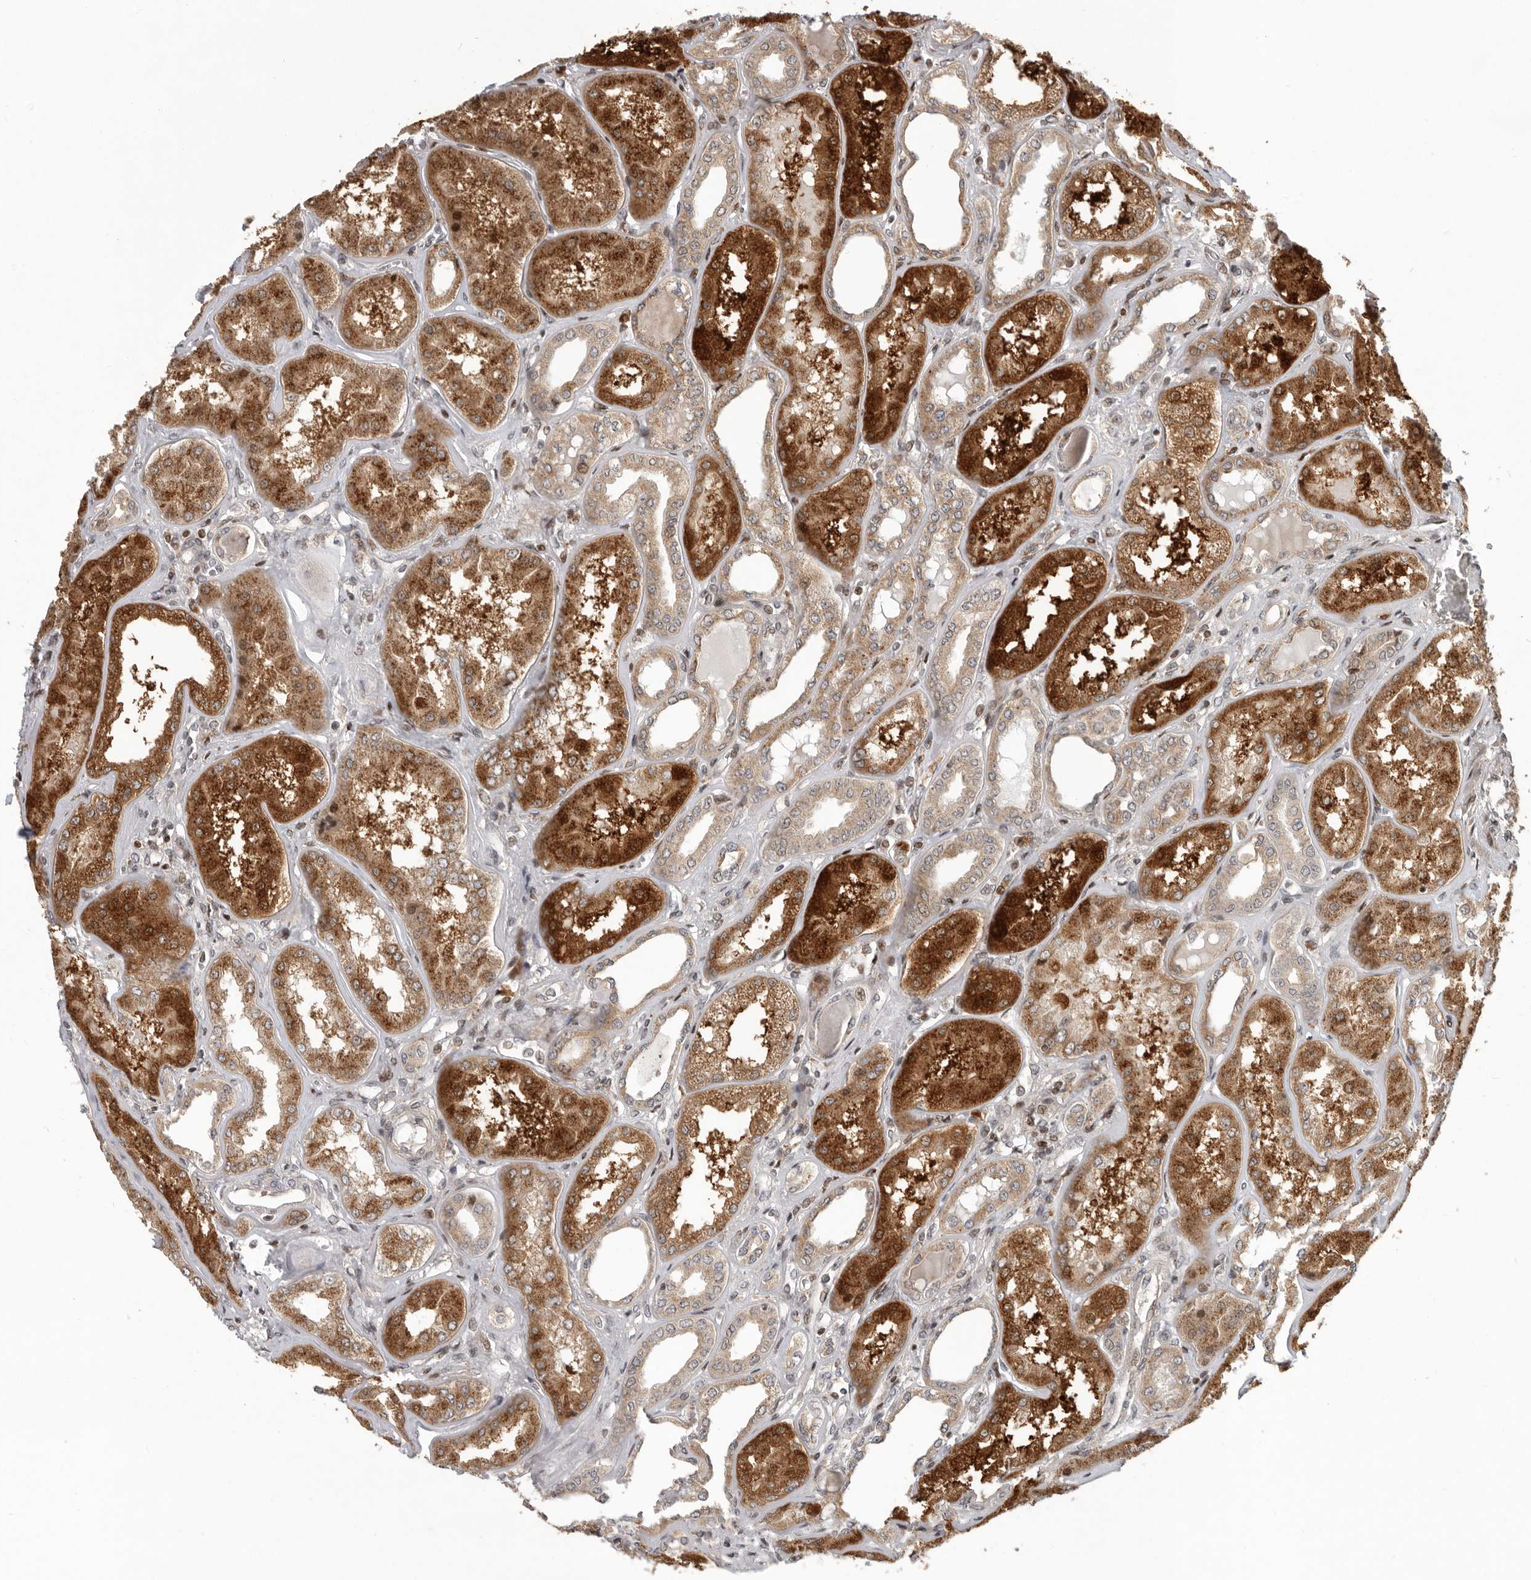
{"staining": {"intensity": "moderate", "quantity": ">75%", "location": "nuclear"}, "tissue": "kidney", "cell_type": "Cells in glomeruli", "image_type": "normal", "snomed": [{"axis": "morphology", "description": "Normal tissue, NOS"}, {"axis": "topography", "description": "Kidney"}], "caption": "Kidney stained with DAB (3,3'-diaminobenzidine) immunohistochemistry displays medium levels of moderate nuclear staining in about >75% of cells in glomeruli.", "gene": "RABIF", "patient": {"sex": "female", "age": 56}}